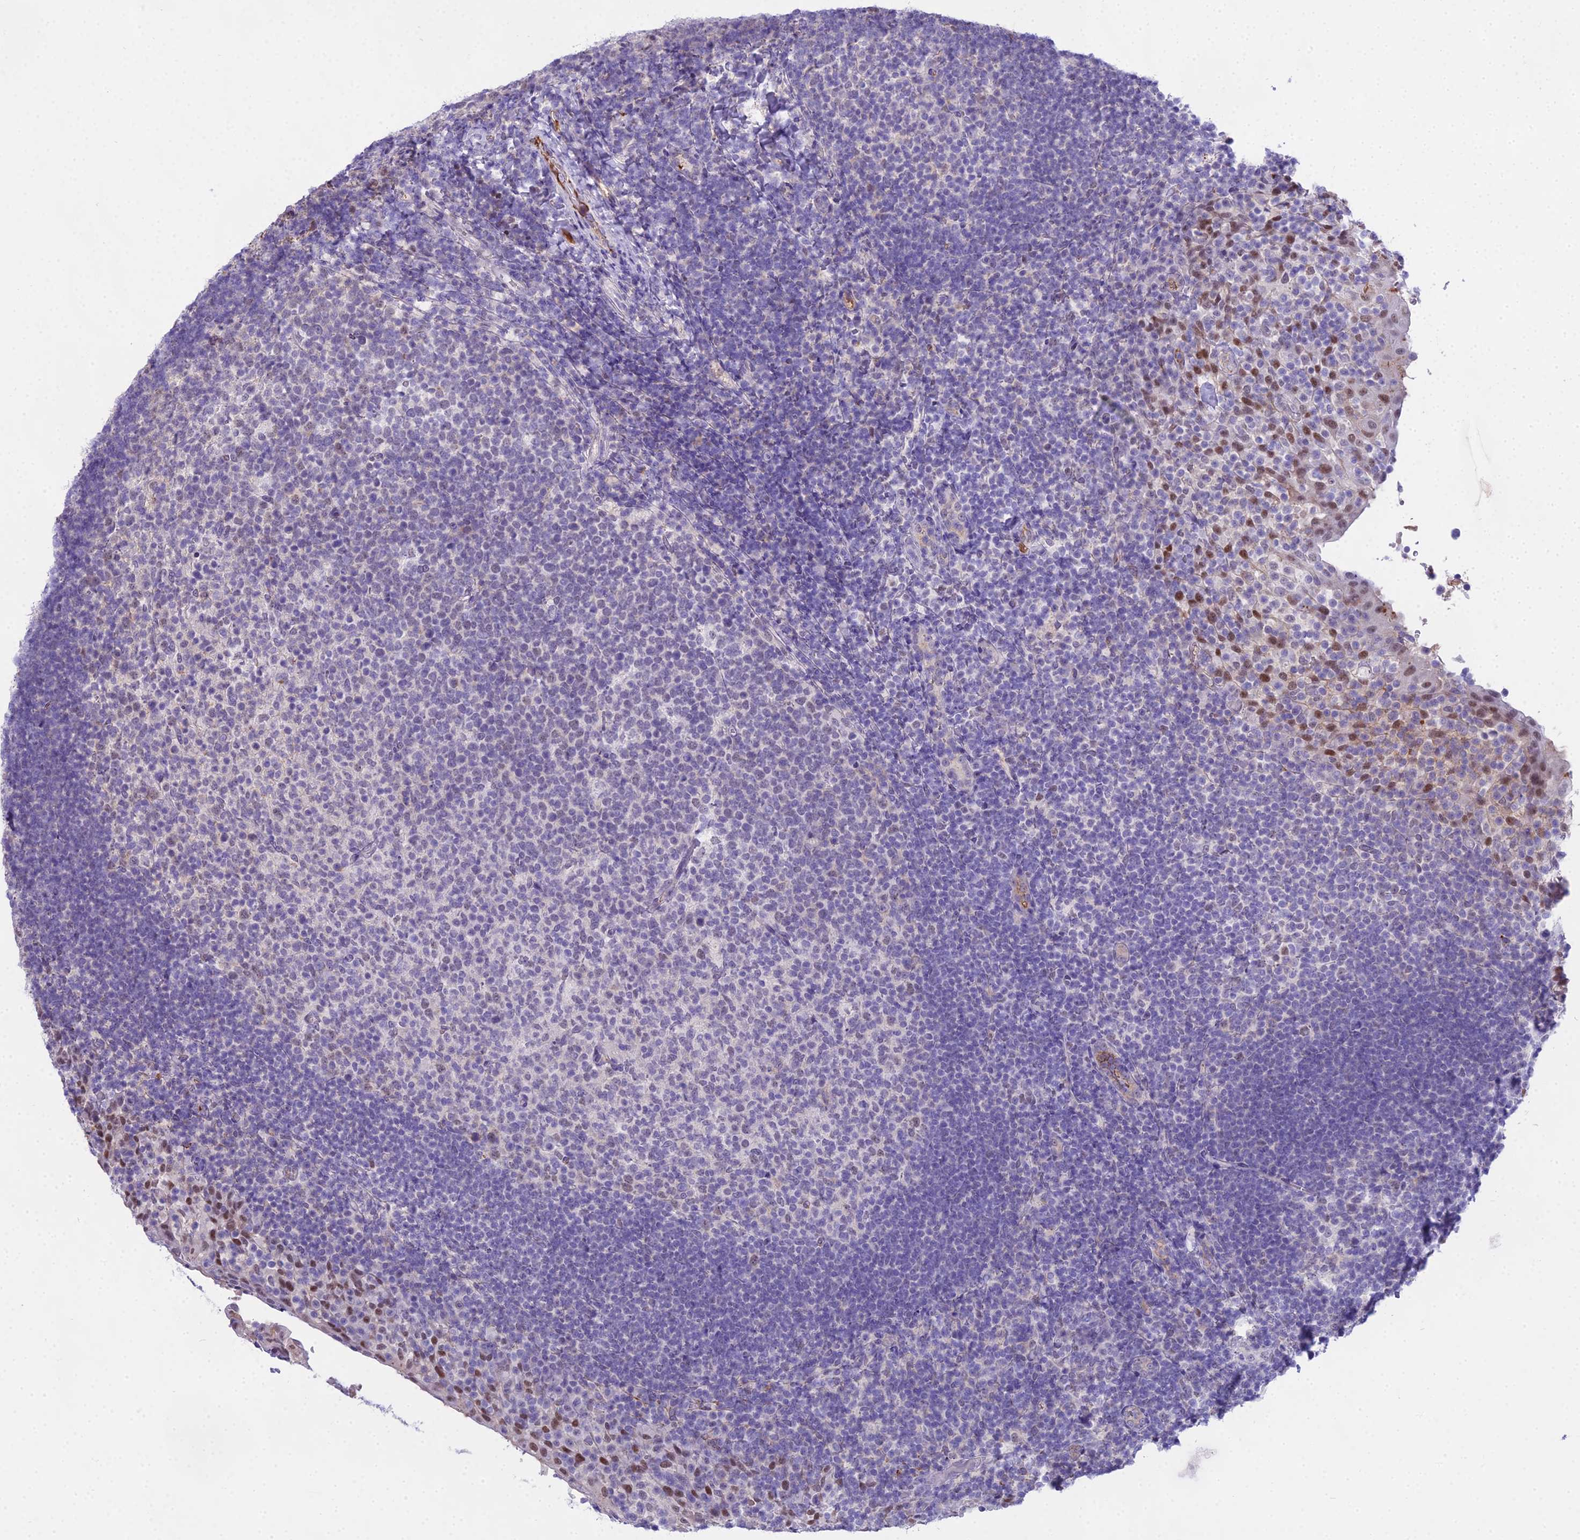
{"staining": {"intensity": "negative", "quantity": "none", "location": "none"}, "tissue": "tonsil", "cell_type": "Germinal center cells", "image_type": "normal", "snomed": [{"axis": "morphology", "description": "Normal tissue, NOS"}, {"axis": "topography", "description": "Tonsil"}], "caption": "Human tonsil stained for a protein using IHC exhibits no expression in germinal center cells.", "gene": "MAT2A", "patient": {"sex": "female", "age": 10}}